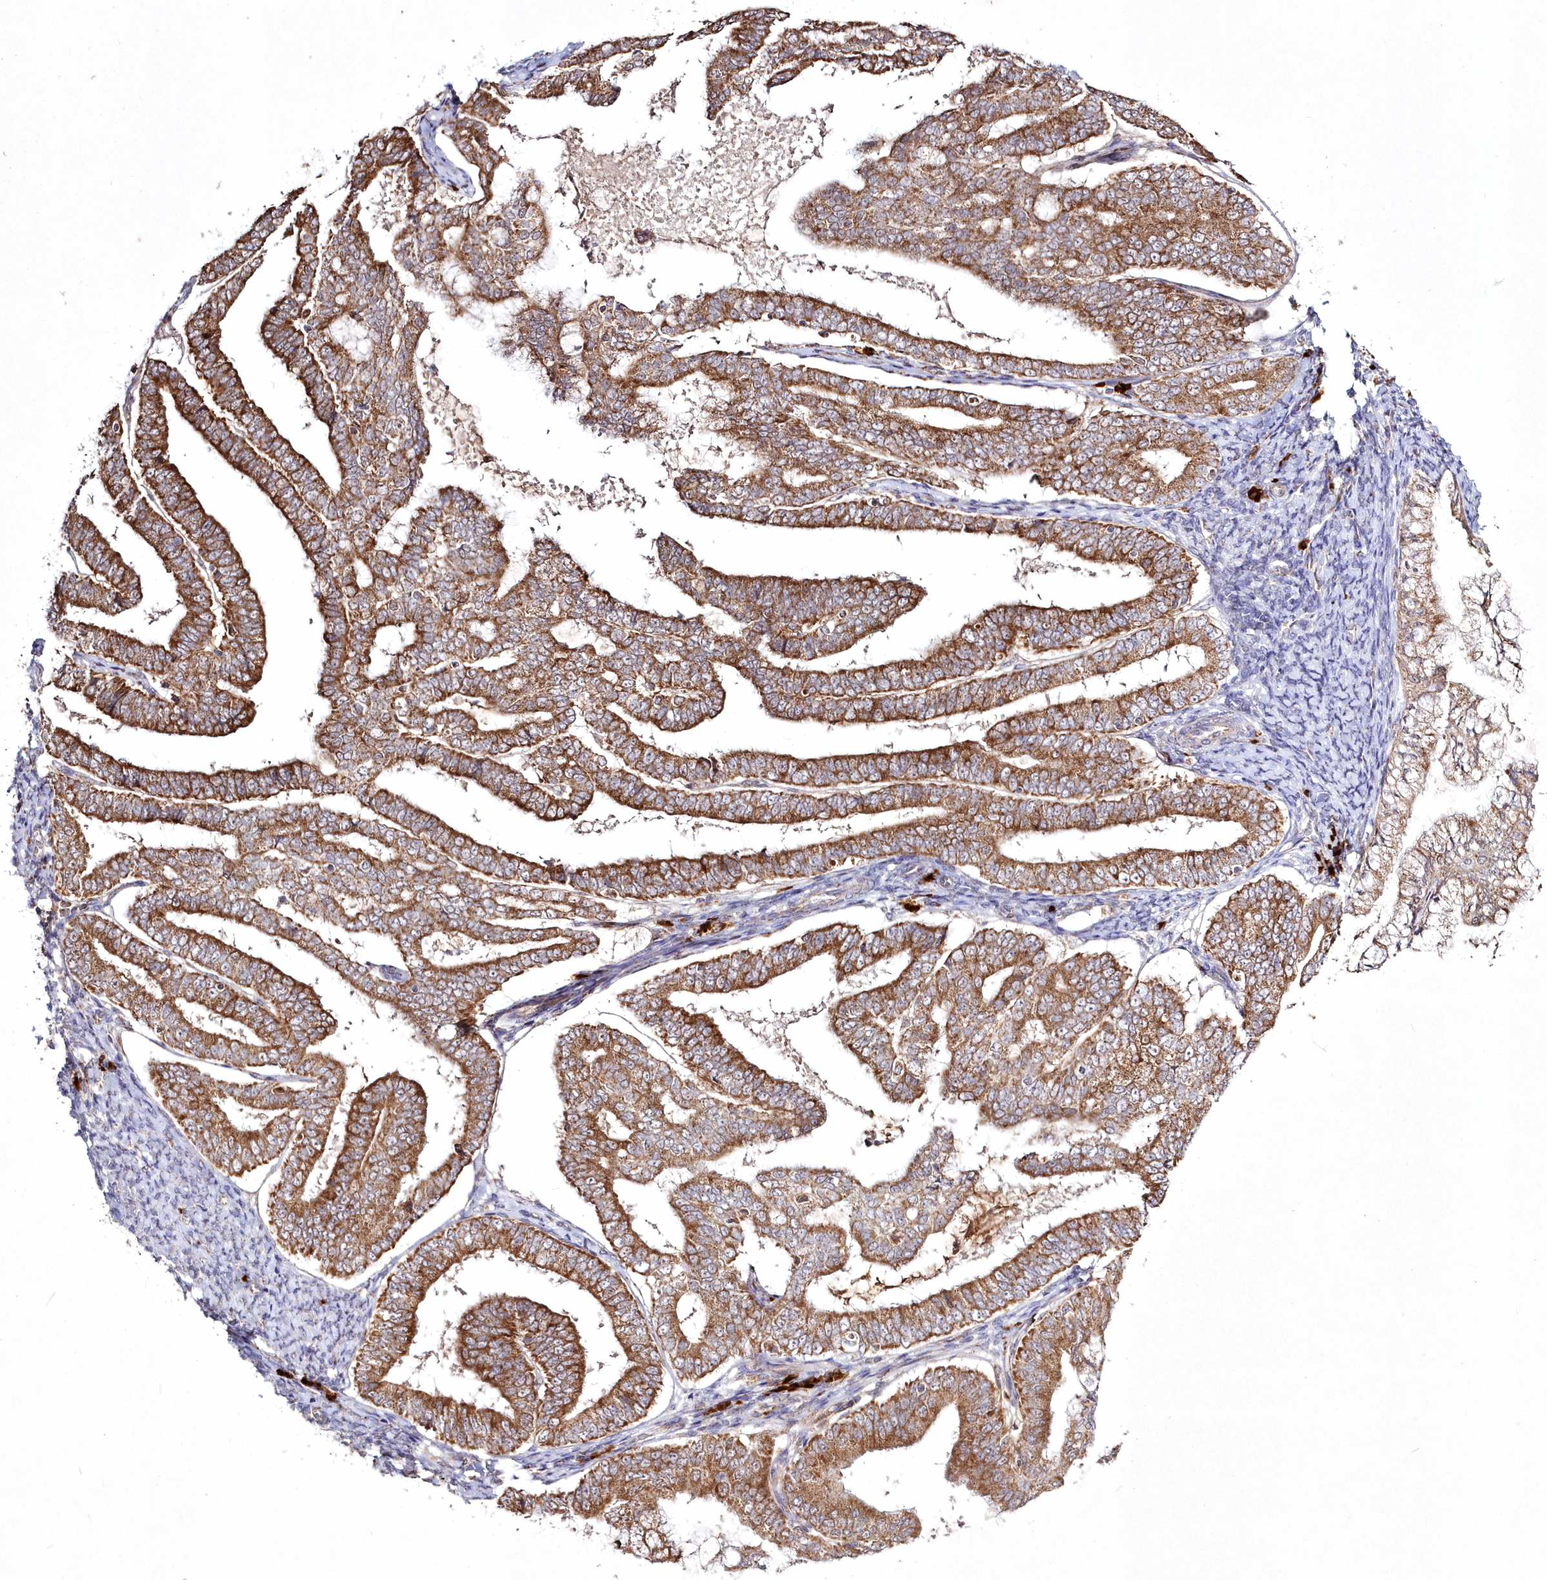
{"staining": {"intensity": "strong", "quantity": ">75%", "location": "cytoplasmic/membranous"}, "tissue": "endometrial cancer", "cell_type": "Tumor cells", "image_type": "cancer", "snomed": [{"axis": "morphology", "description": "Adenocarcinoma, NOS"}, {"axis": "topography", "description": "Endometrium"}], "caption": "Endometrial cancer (adenocarcinoma) stained with a protein marker reveals strong staining in tumor cells.", "gene": "PEX13", "patient": {"sex": "female", "age": 63}}